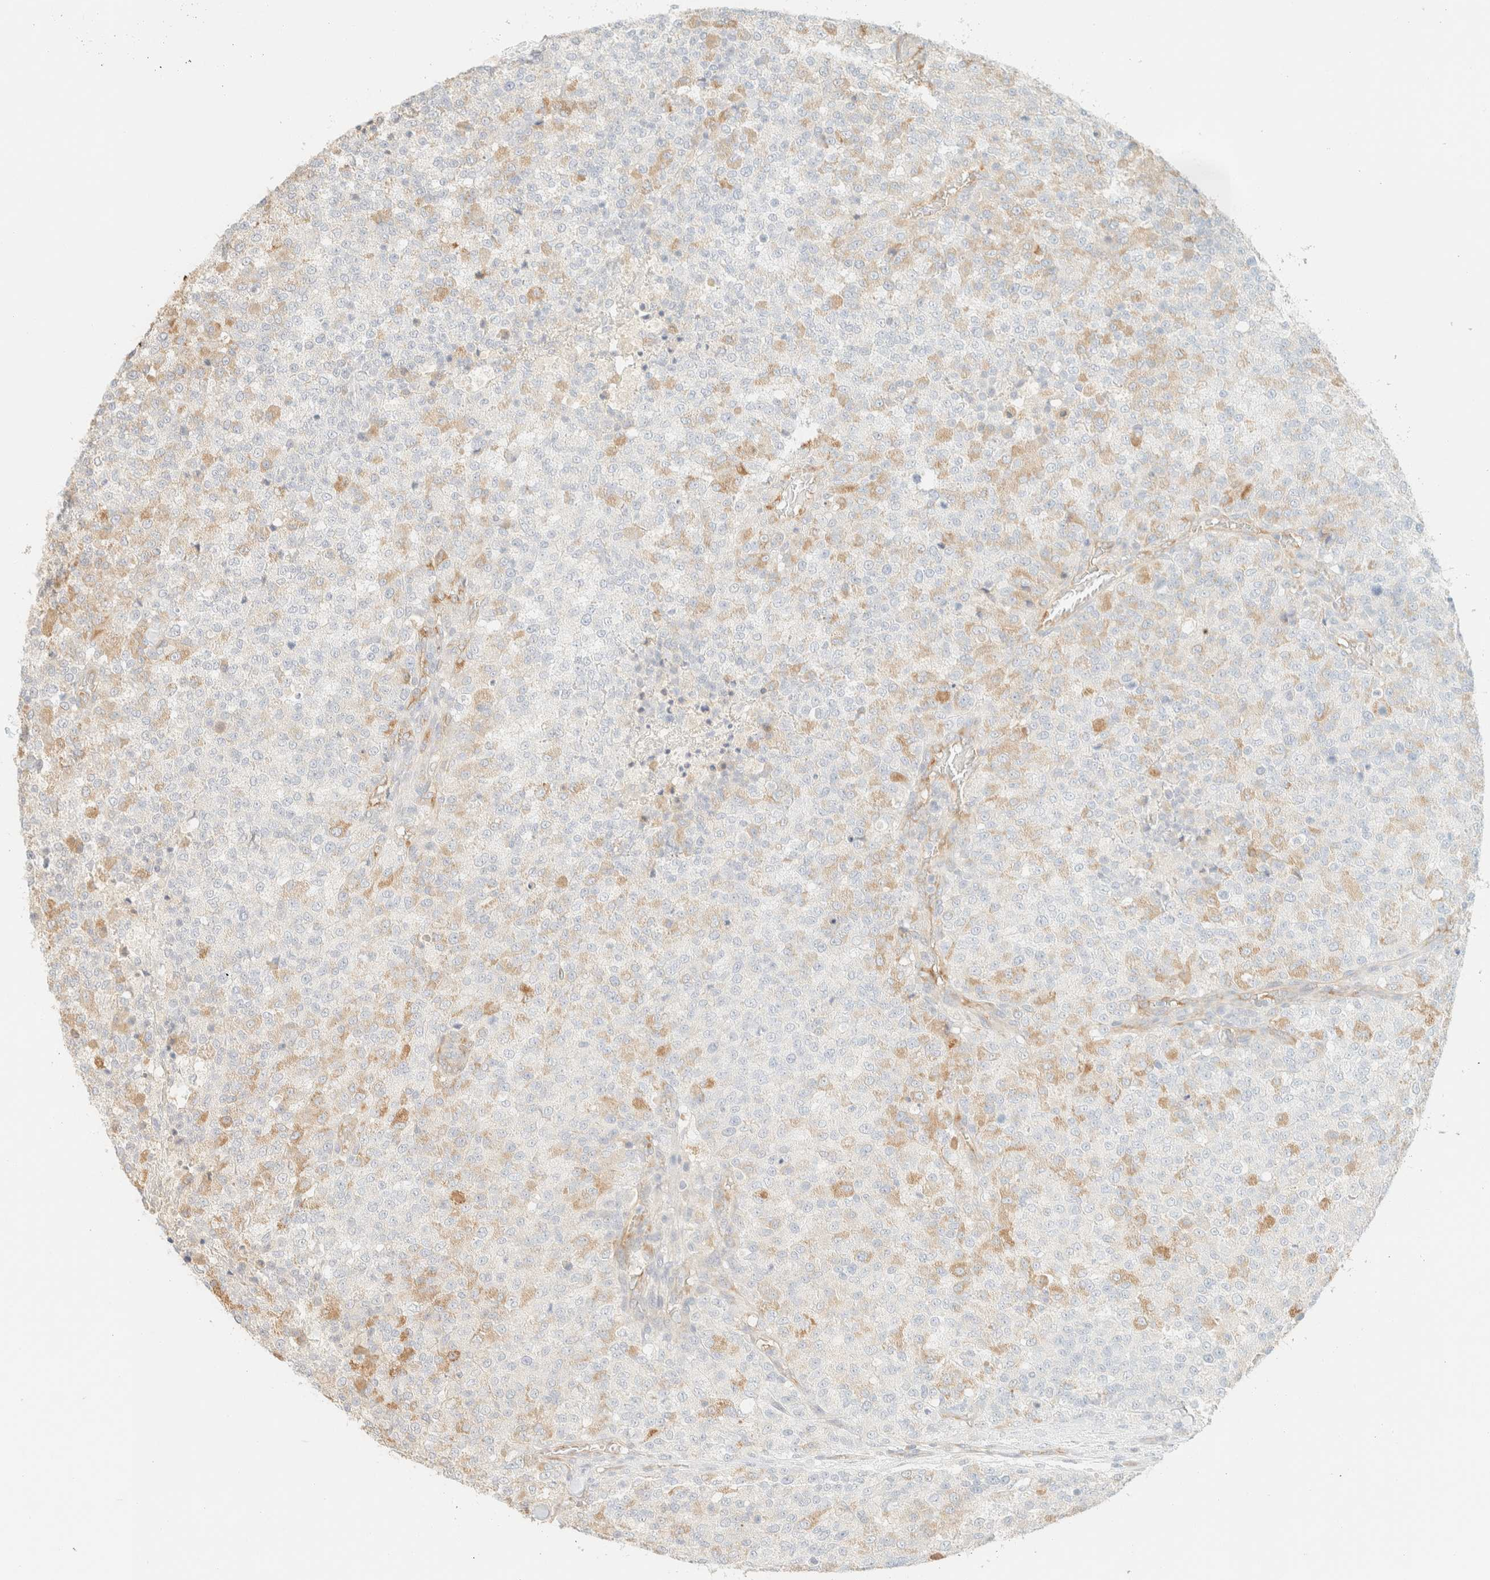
{"staining": {"intensity": "weak", "quantity": "<25%", "location": "cytoplasmic/membranous"}, "tissue": "testis cancer", "cell_type": "Tumor cells", "image_type": "cancer", "snomed": [{"axis": "morphology", "description": "Seminoma, NOS"}, {"axis": "topography", "description": "Testis"}], "caption": "Tumor cells show no significant expression in testis cancer (seminoma).", "gene": "SPARCL1", "patient": {"sex": "male", "age": 59}}